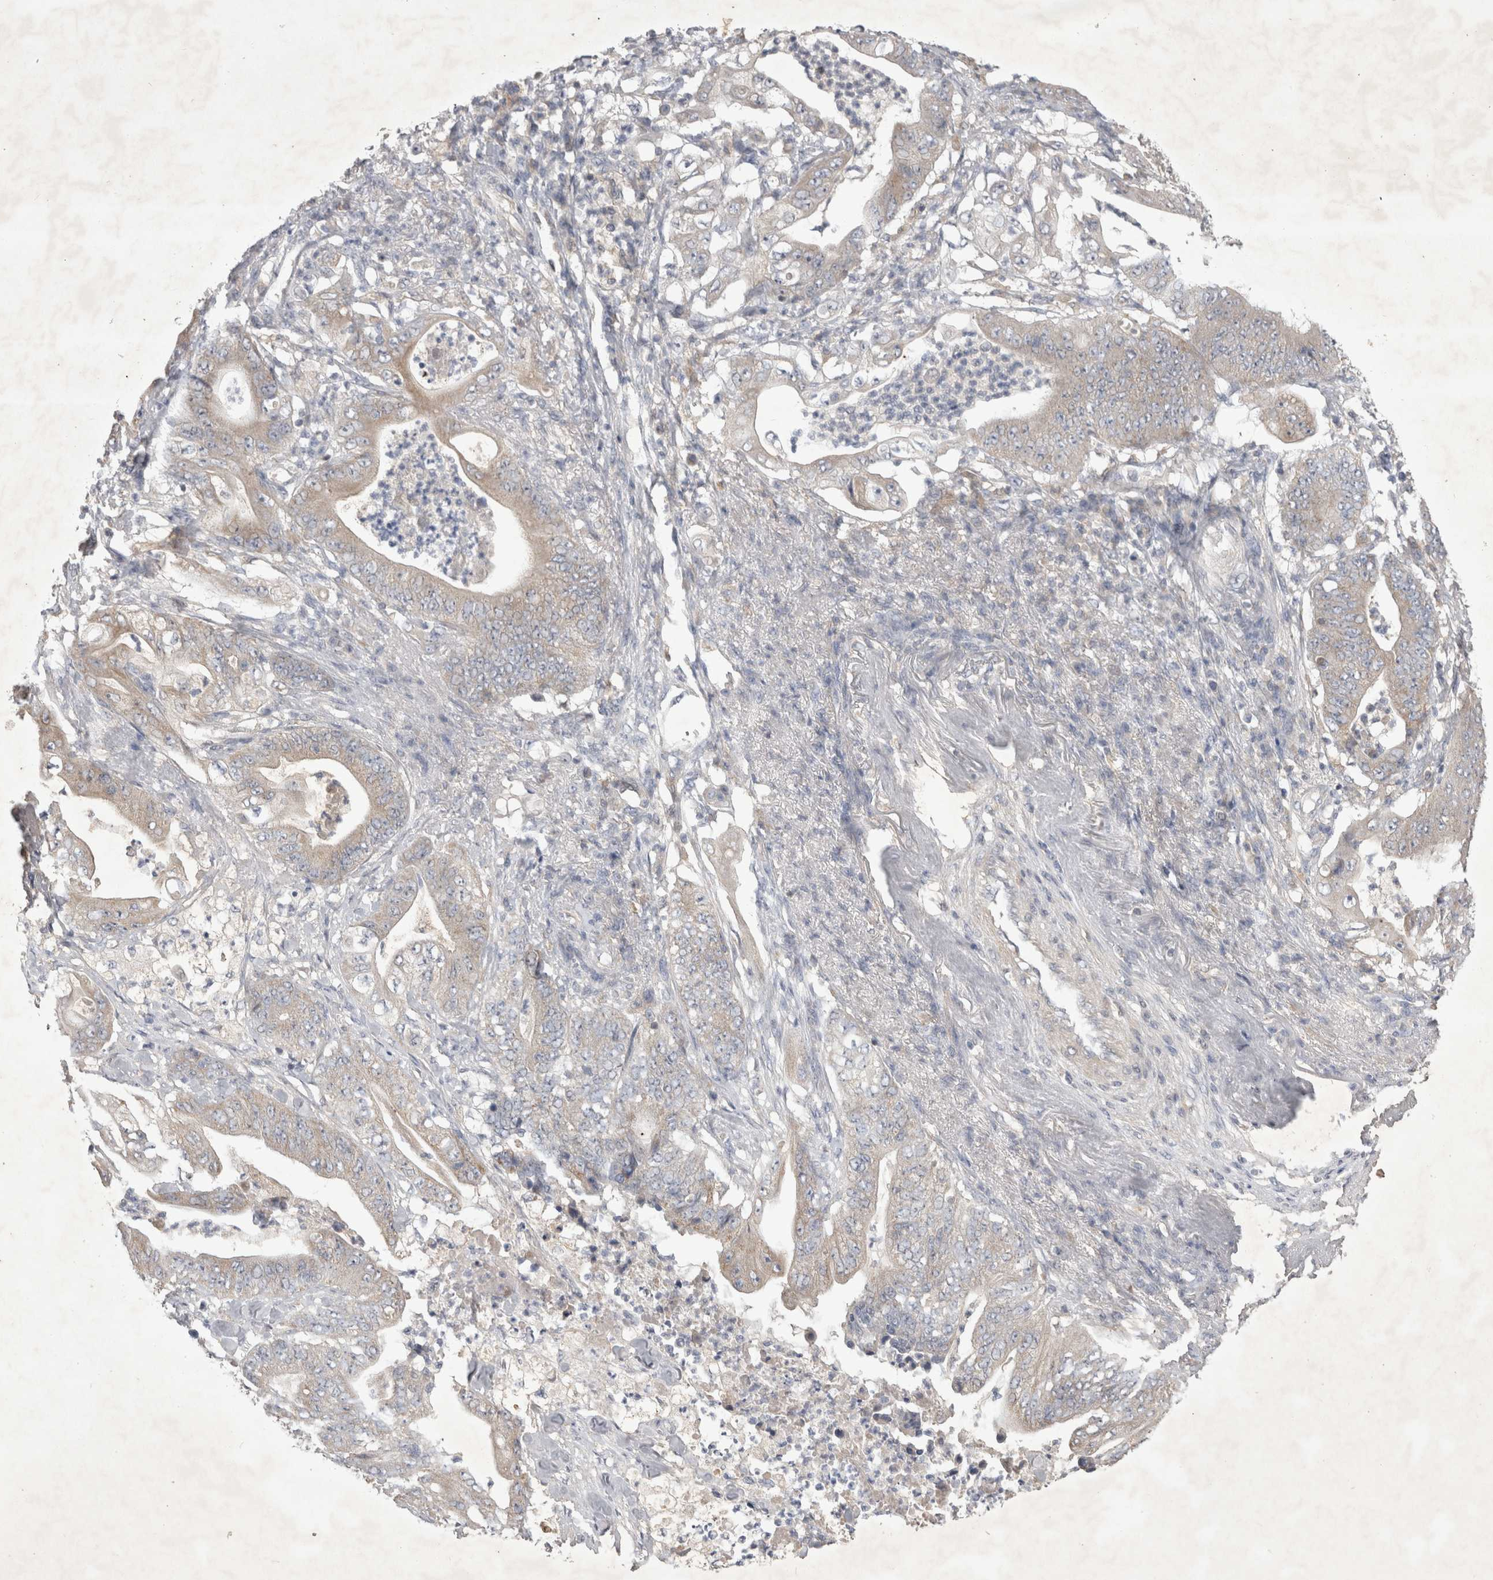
{"staining": {"intensity": "weak", "quantity": "25%-75%", "location": "cytoplasmic/membranous"}, "tissue": "stomach cancer", "cell_type": "Tumor cells", "image_type": "cancer", "snomed": [{"axis": "morphology", "description": "Adenocarcinoma, NOS"}, {"axis": "topography", "description": "Stomach"}], "caption": "This is a photomicrograph of IHC staining of stomach adenocarcinoma, which shows weak staining in the cytoplasmic/membranous of tumor cells.", "gene": "SRD5A3", "patient": {"sex": "female", "age": 73}}